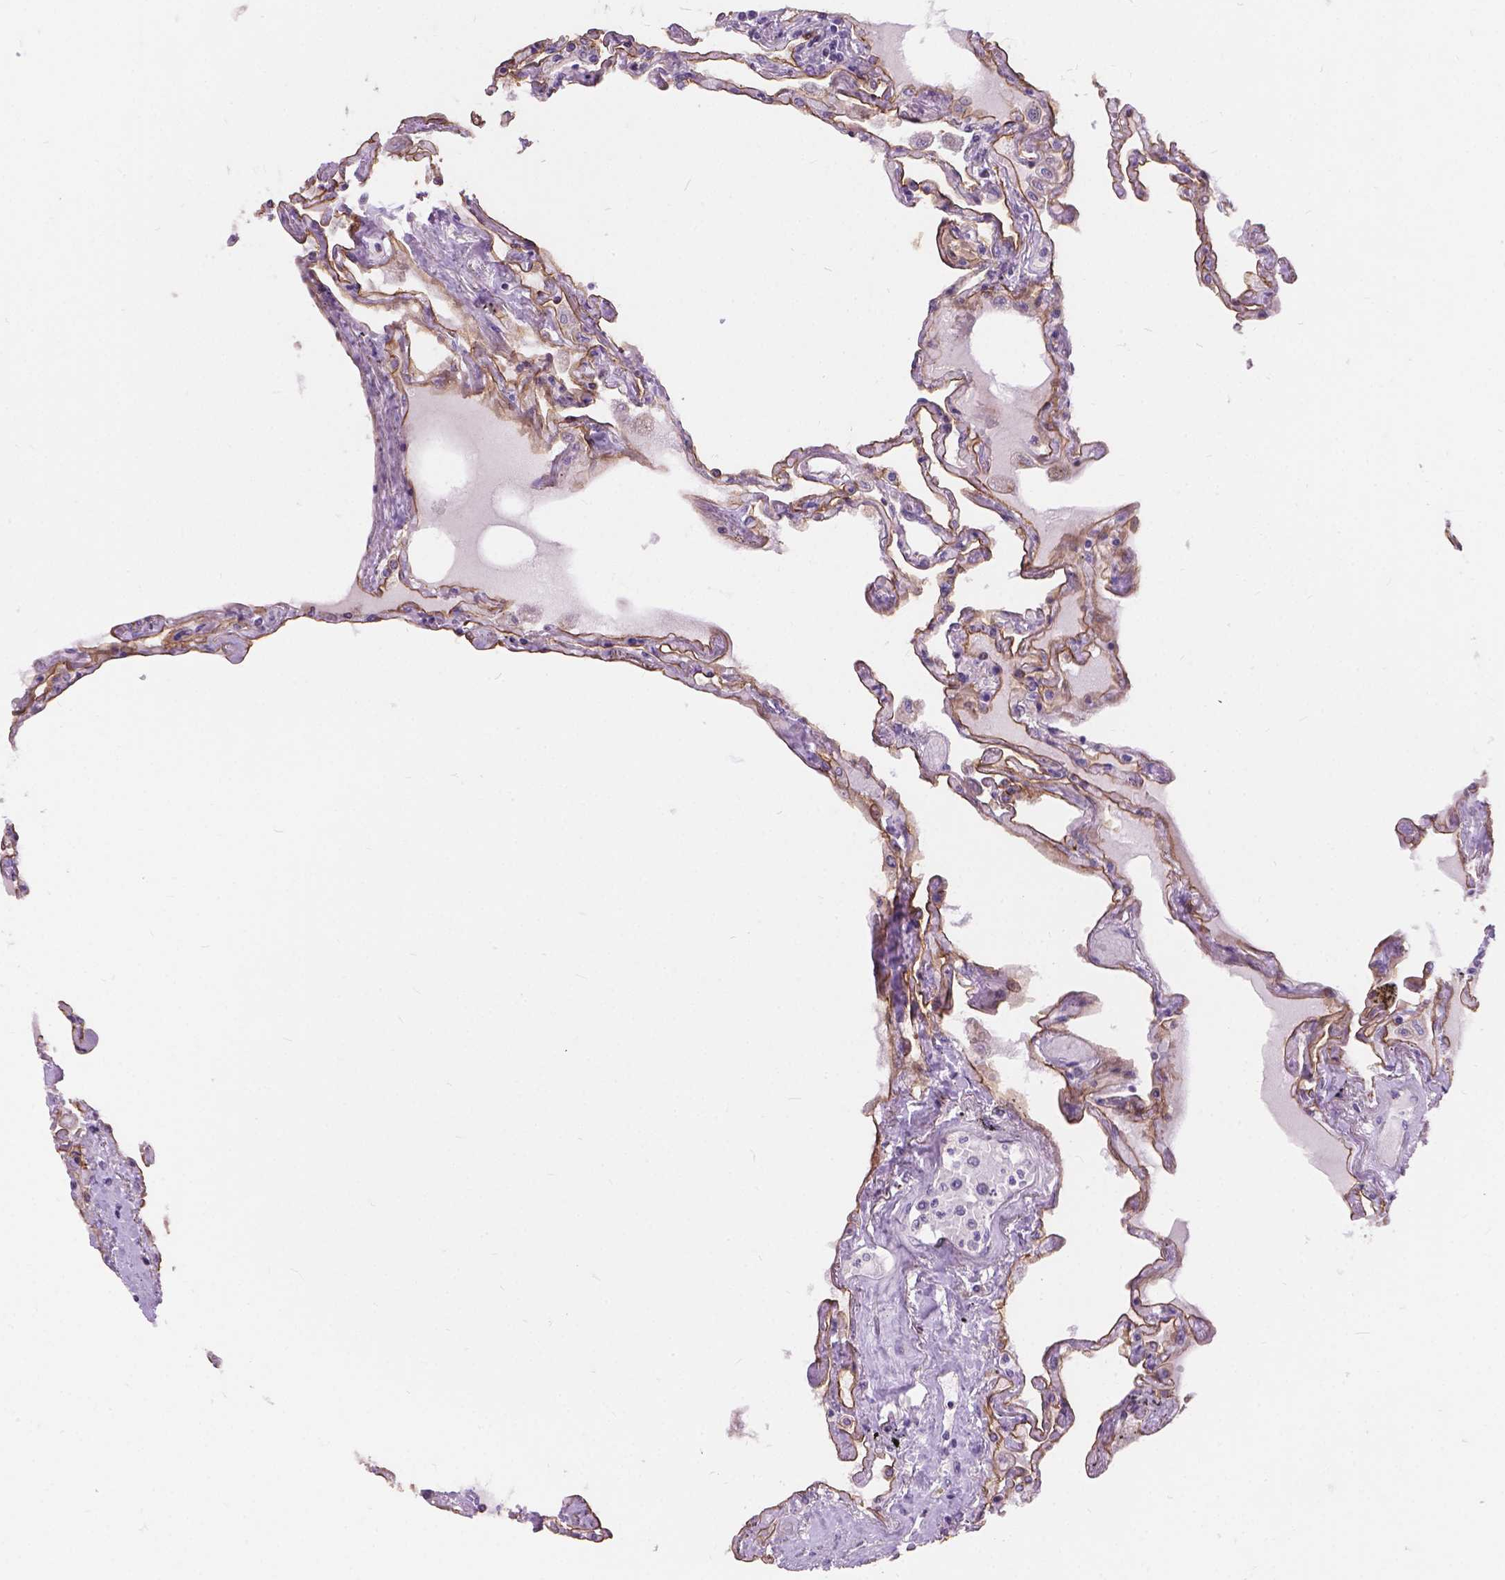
{"staining": {"intensity": "strong", "quantity": ">75%", "location": "cytoplasmic/membranous"}, "tissue": "lung", "cell_type": "Alveolar cells", "image_type": "normal", "snomed": [{"axis": "morphology", "description": "Normal tissue, NOS"}, {"axis": "morphology", "description": "Adenocarcinoma, NOS"}, {"axis": "topography", "description": "Cartilage tissue"}, {"axis": "topography", "description": "Lung"}], "caption": "An immunohistochemistry image of benign tissue is shown. Protein staining in brown labels strong cytoplasmic/membranous positivity in lung within alveolar cells.", "gene": "MYH14", "patient": {"sex": "female", "age": 67}}